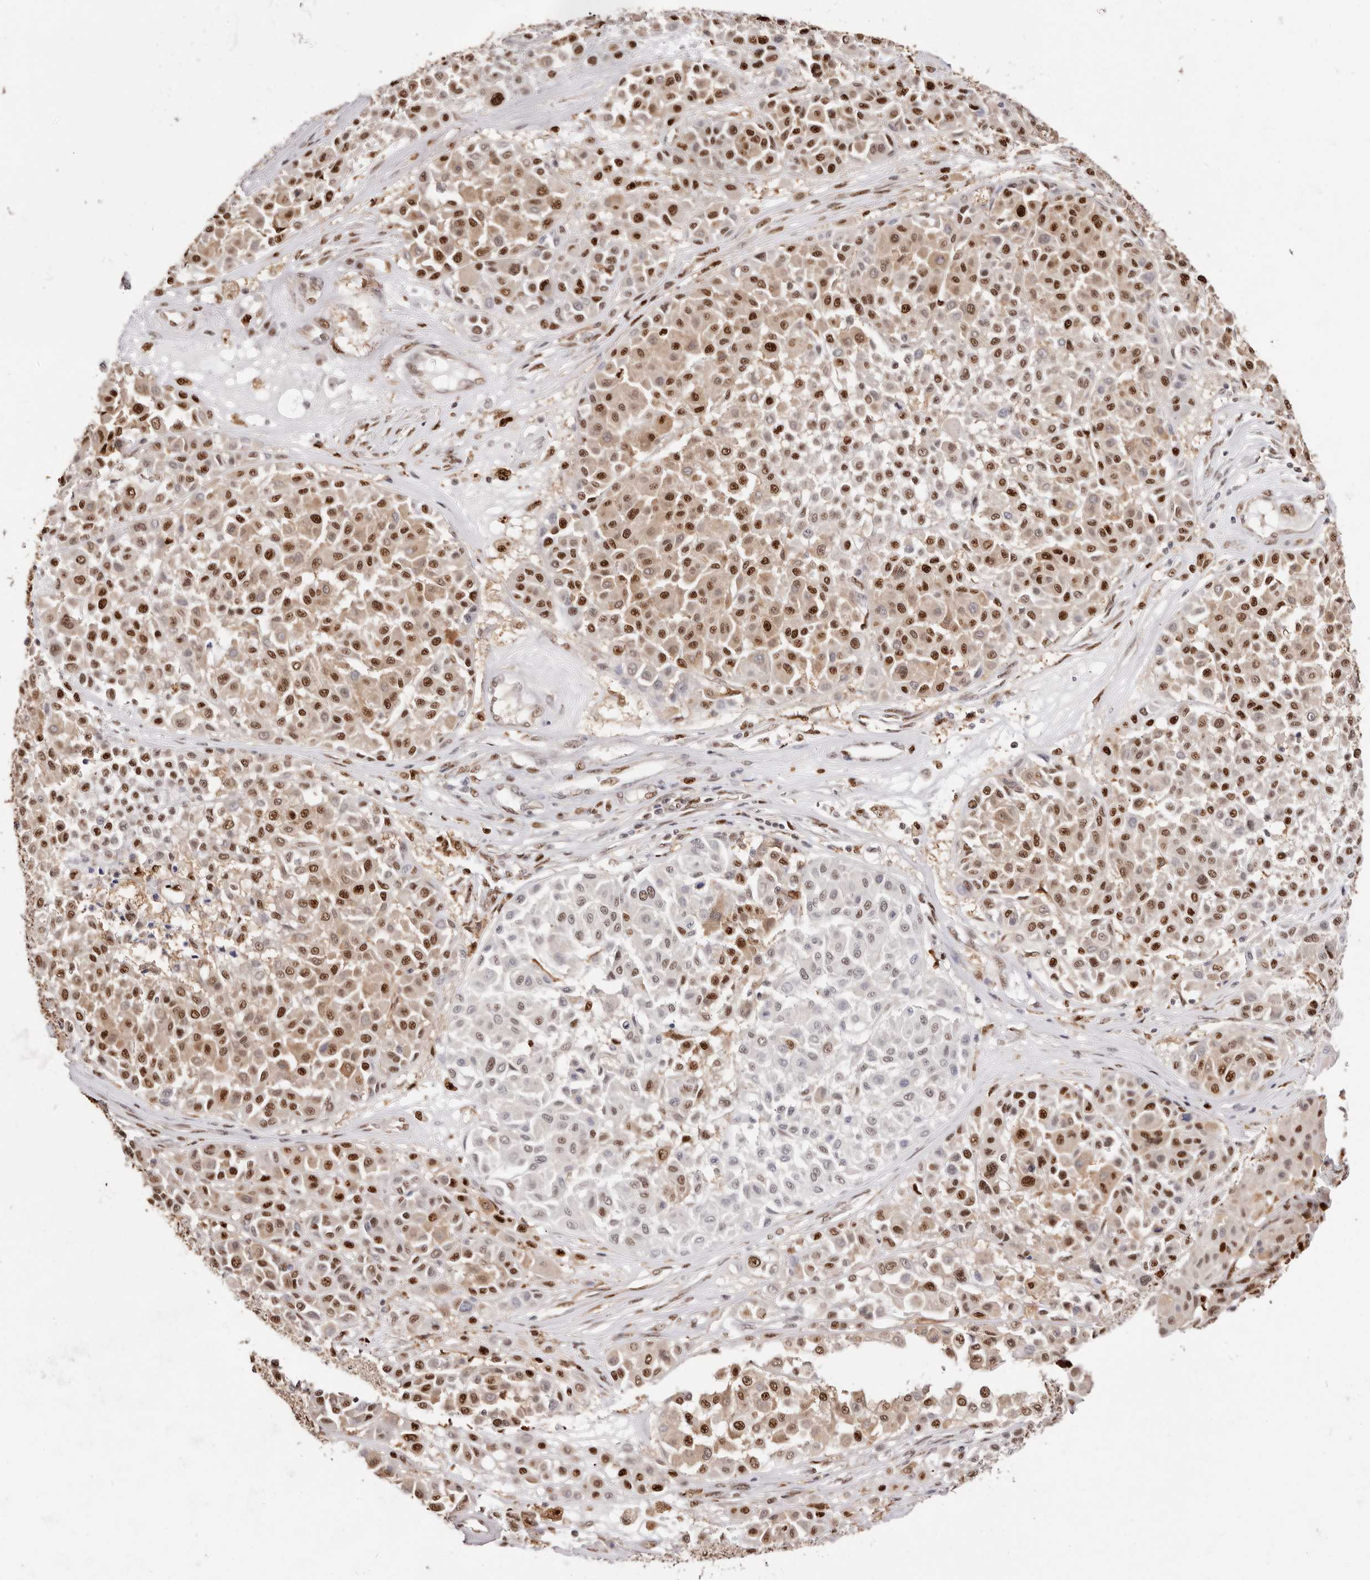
{"staining": {"intensity": "moderate", "quantity": ">75%", "location": "nuclear"}, "tissue": "melanoma", "cell_type": "Tumor cells", "image_type": "cancer", "snomed": [{"axis": "morphology", "description": "Malignant melanoma, Metastatic site"}, {"axis": "topography", "description": "Soft tissue"}], "caption": "Malignant melanoma (metastatic site) stained for a protein demonstrates moderate nuclear positivity in tumor cells.", "gene": "TKT", "patient": {"sex": "male", "age": 41}}